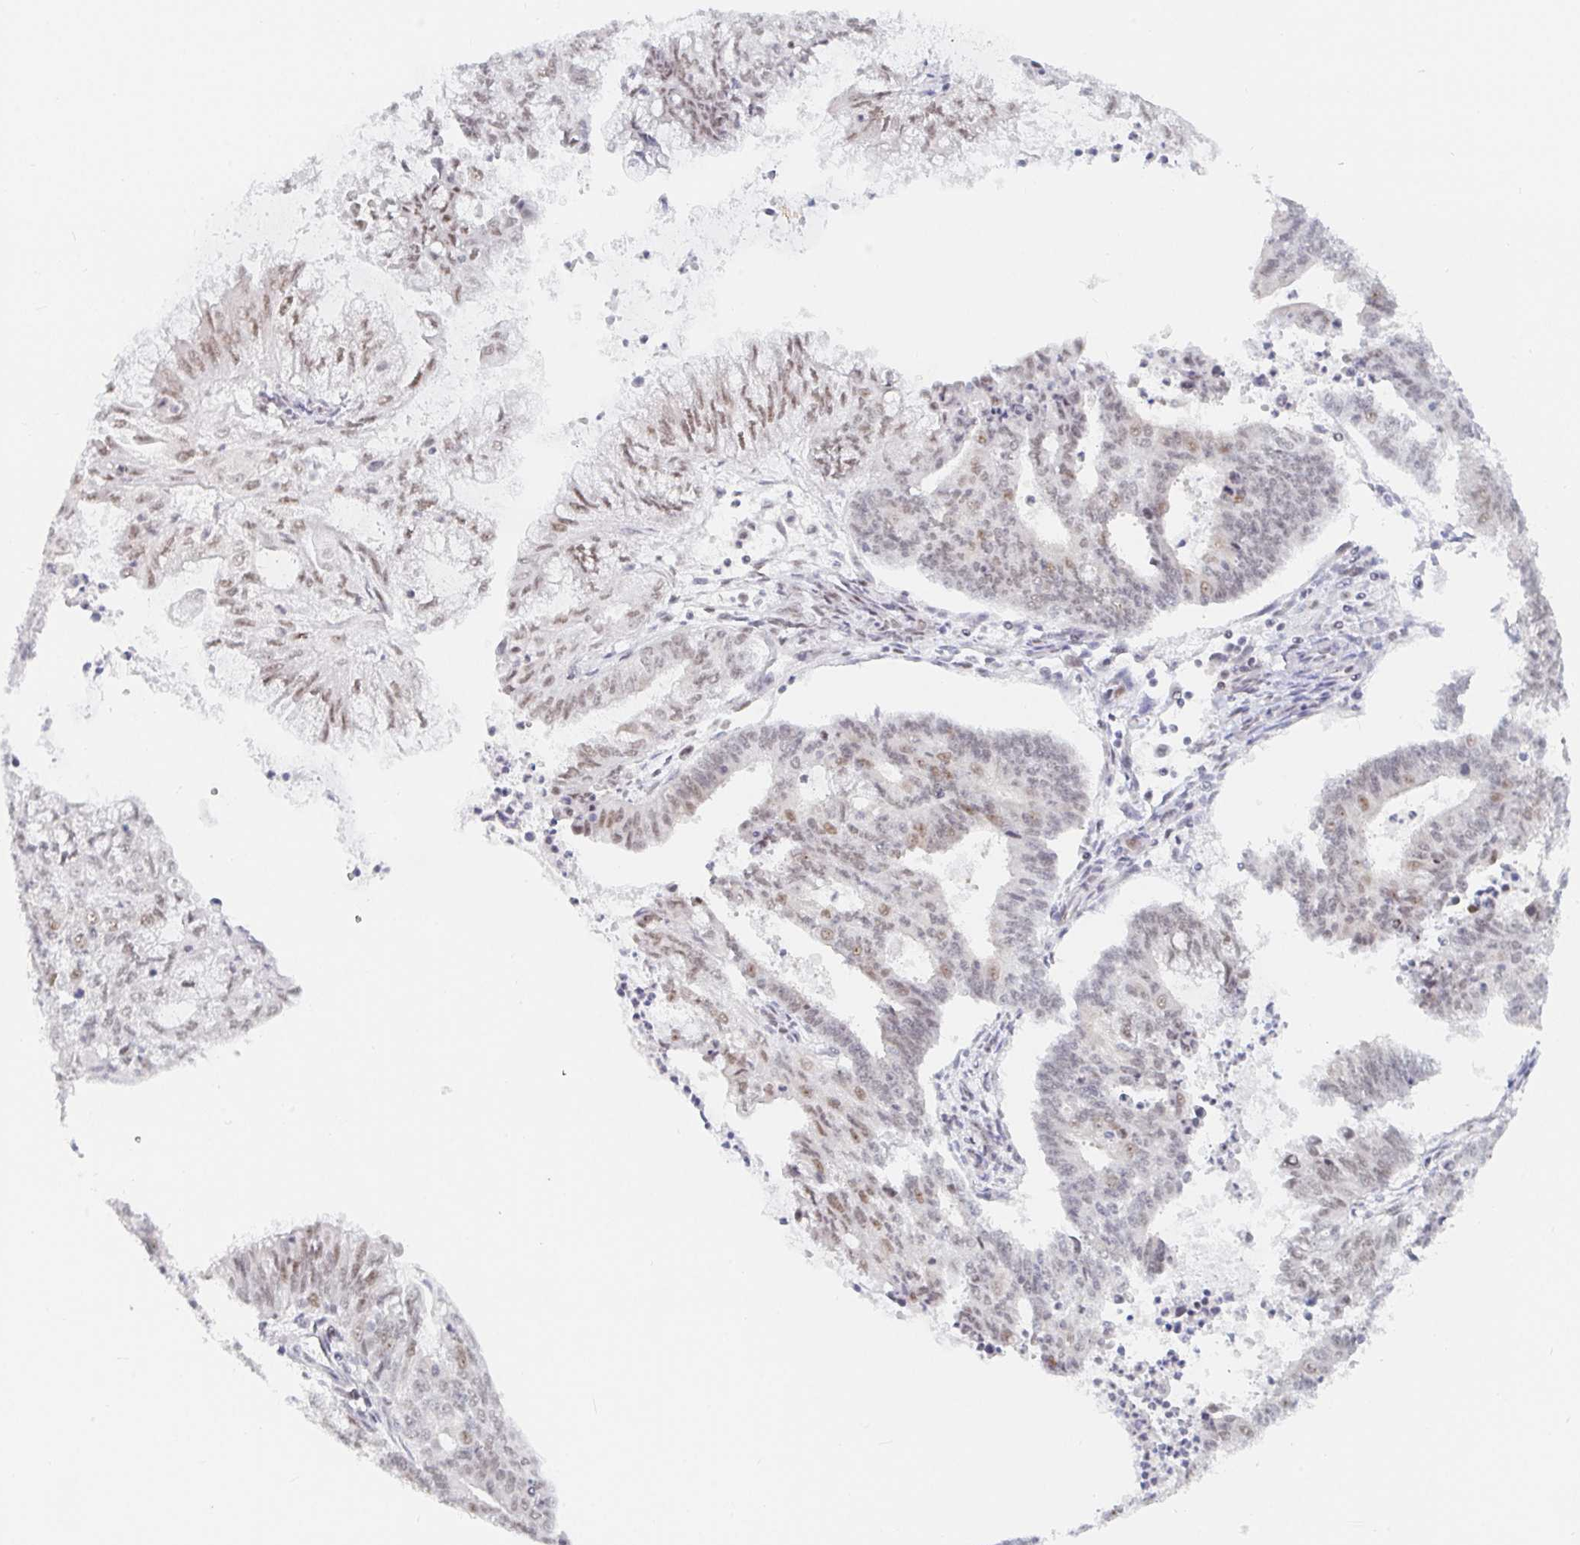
{"staining": {"intensity": "weak", "quantity": ">75%", "location": "nuclear"}, "tissue": "endometrial cancer", "cell_type": "Tumor cells", "image_type": "cancer", "snomed": [{"axis": "morphology", "description": "Adenocarcinoma, NOS"}, {"axis": "topography", "description": "Endometrium"}], "caption": "Immunohistochemical staining of endometrial adenocarcinoma exhibits low levels of weak nuclear protein positivity in about >75% of tumor cells. (DAB (3,3'-diaminobenzidine) = brown stain, brightfield microscopy at high magnification).", "gene": "CHD2", "patient": {"sex": "female", "age": 61}}